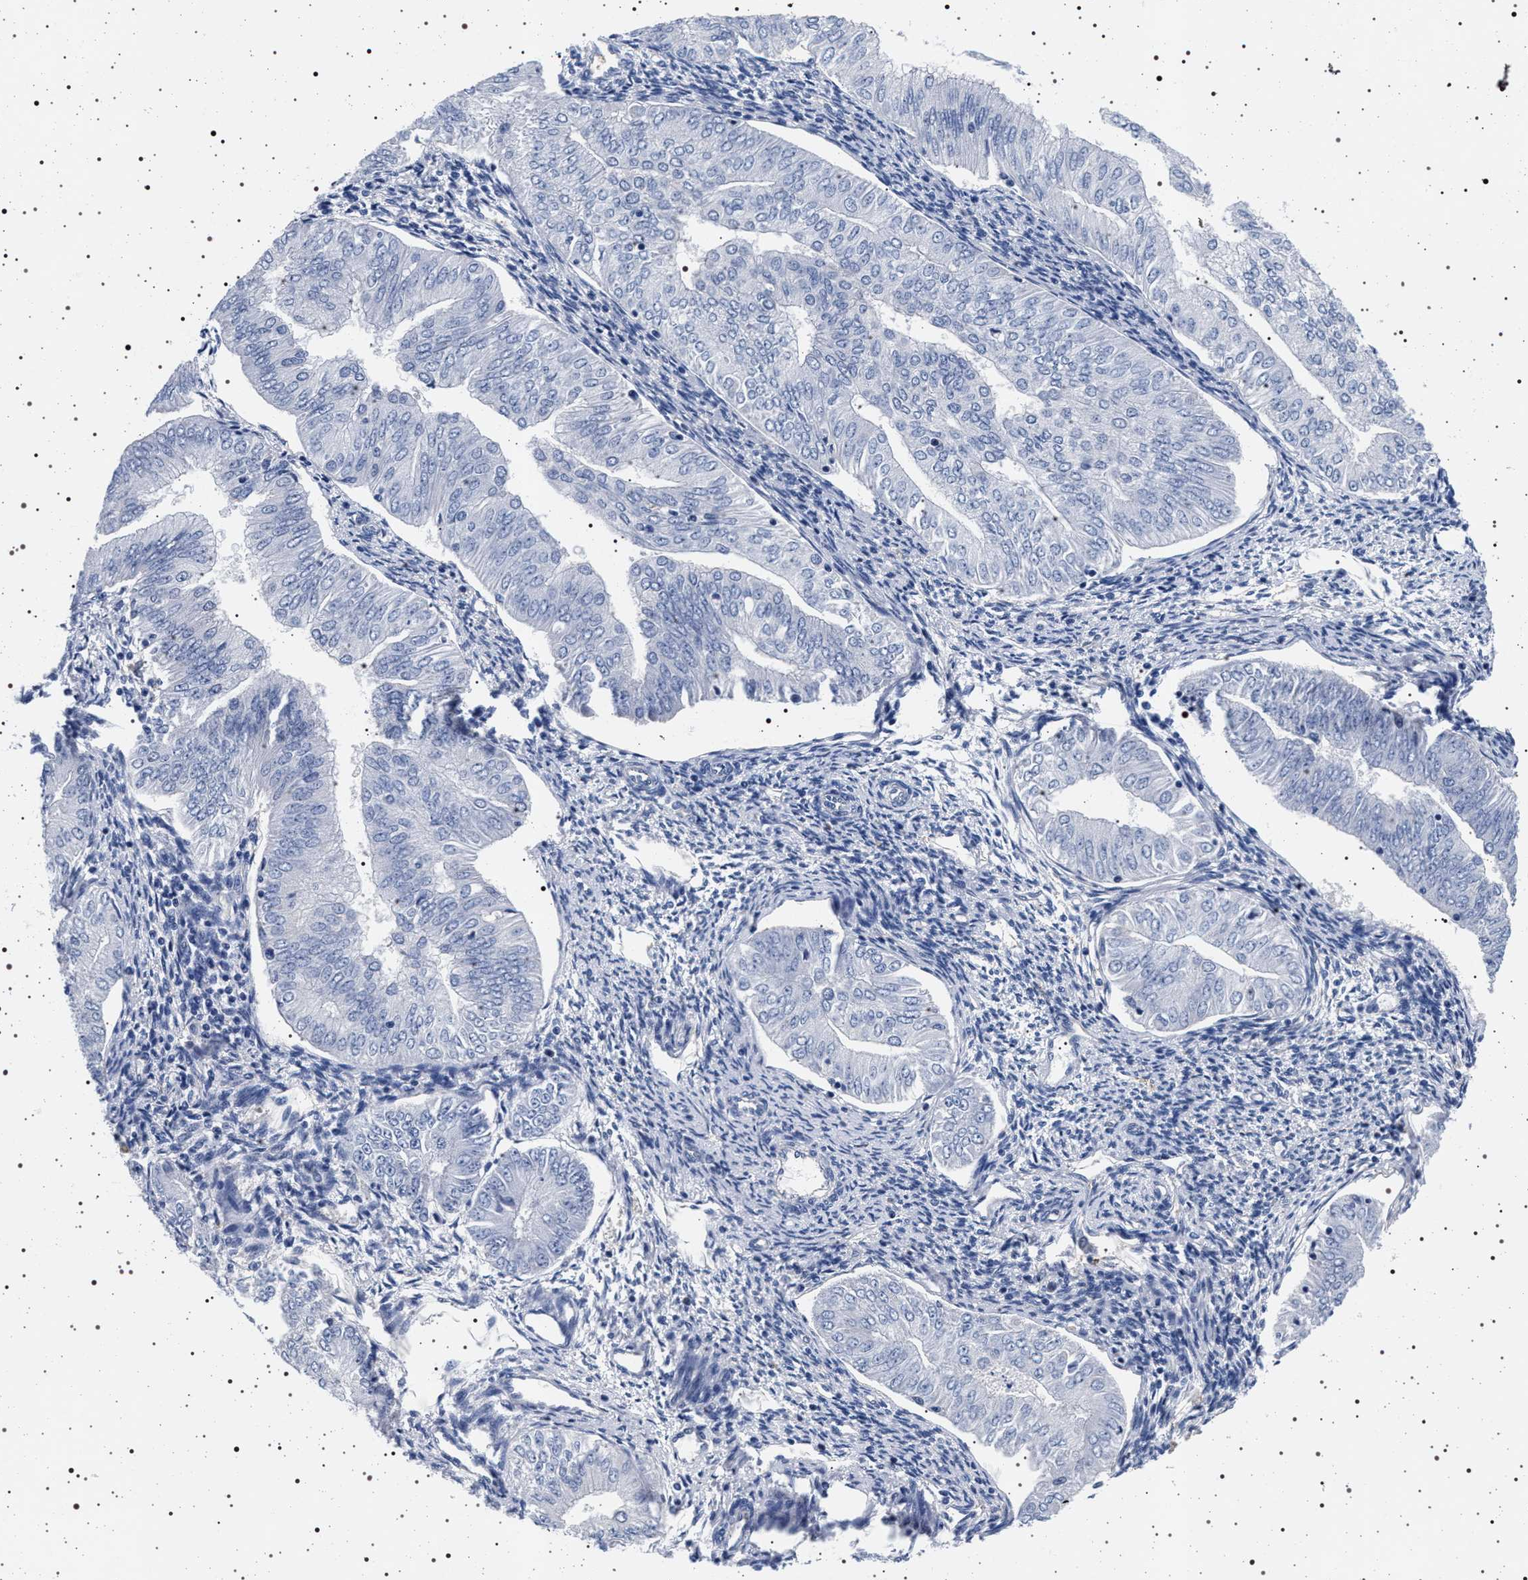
{"staining": {"intensity": "negative", "quantity": "none", "location": "none"}, "tissue": "endometrial cancer", "cell_type": "Tumor cells", "image_type": "cancer", "snomed": [{"axis": "morphology", "description": "Normal tissue, NOS"}, {"axis": "morphology", "description": "Adenocarcinoma, NOS"}, {"axis": "topography", "description": "Endometrium"}], "caption": "IHC photomicrograph of human endometrial adenocarcinoma stained for a protein (brown), which reveals no positivity in tumor cells. (Immunohistochemistry, brightfield microscopy, high magnification).", "gene": "HSD17B1", "patient": {"sex": "female", "age": 53}}